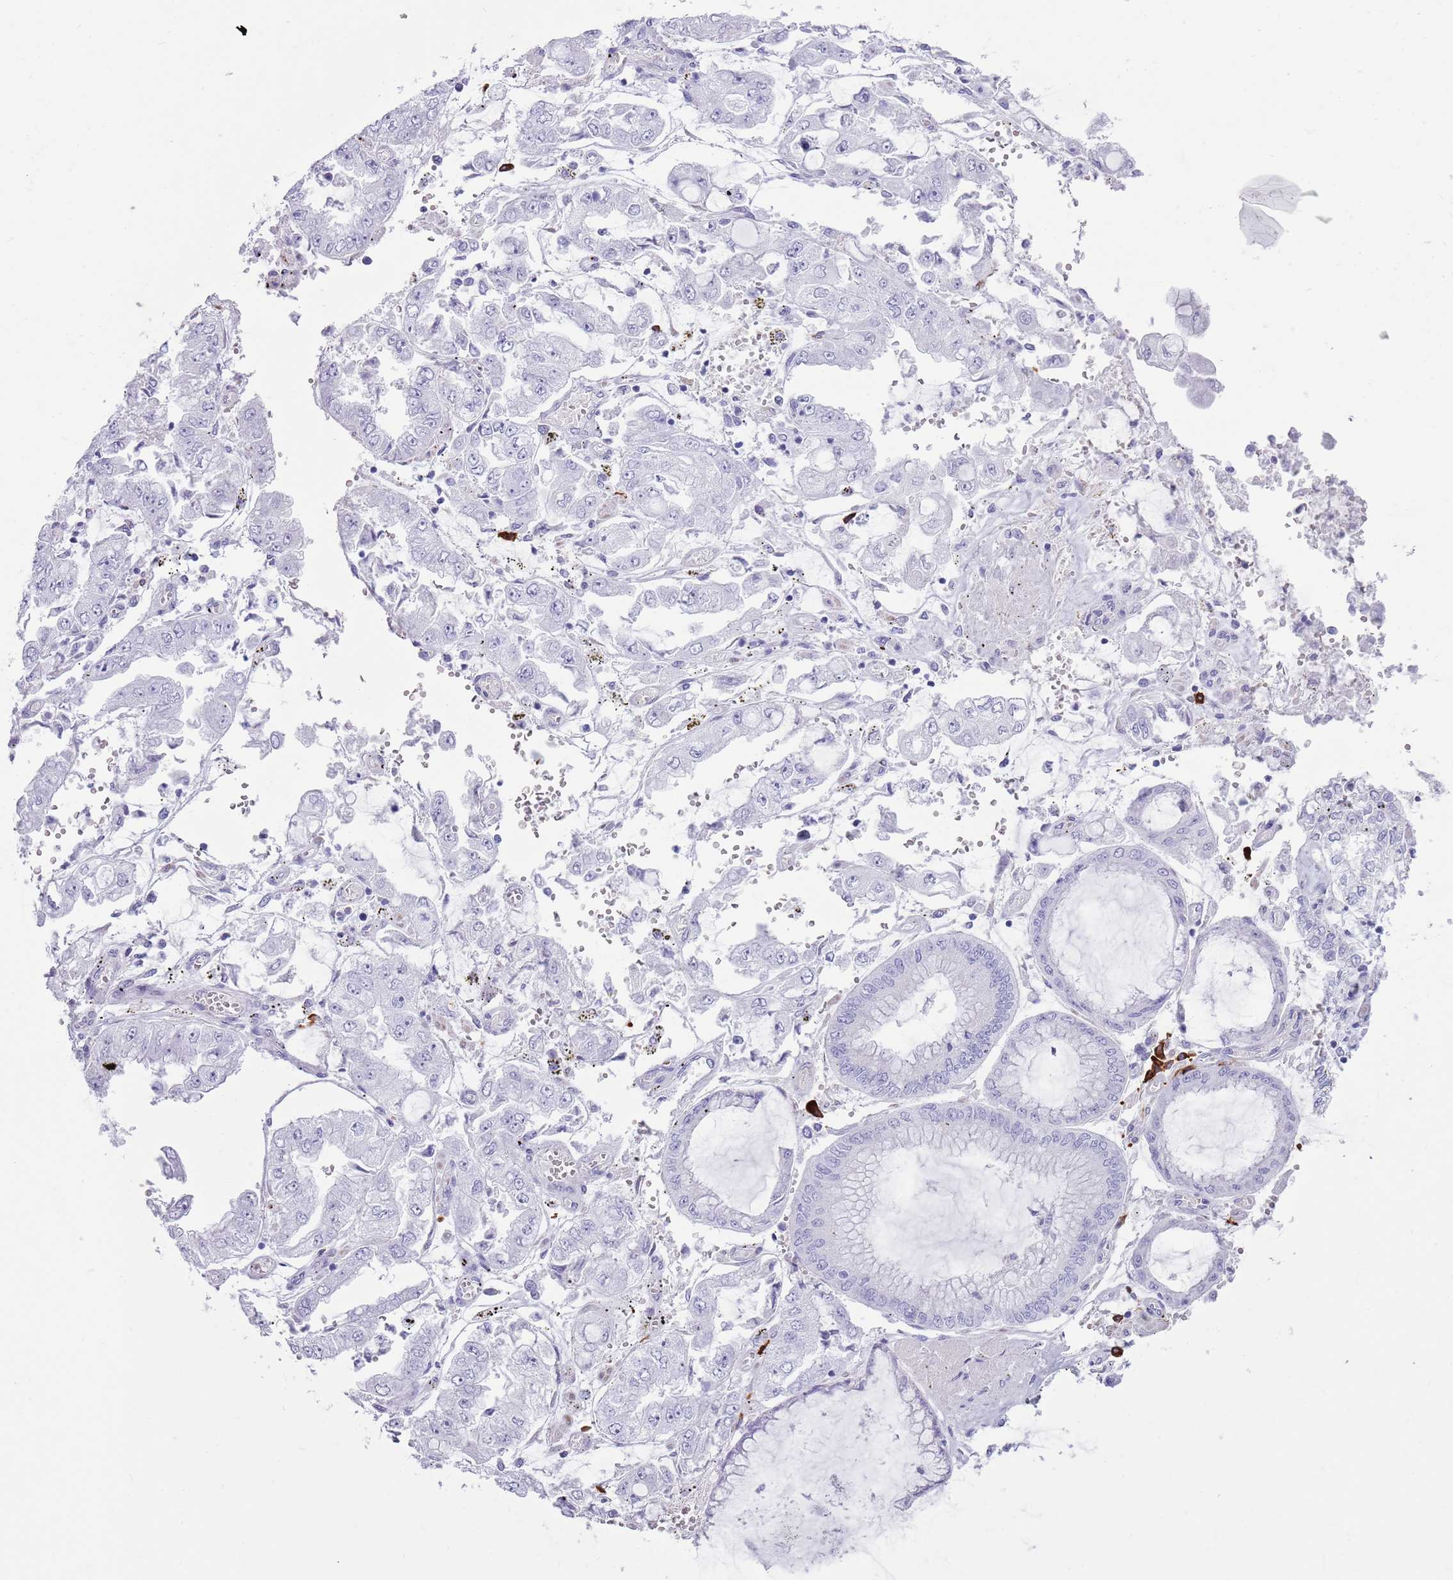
{"staining": {"intensity": "negative", "quantity": "none", "location": "none"}, "tissue": "stomach cancer", "cell_type": "Tumor cells", "image_type": "cancer", "snomed": [{"axis": "morphology", "description": "Adenocarcinoma, NOS"}, {"axis": "topography", "description": "Stomach"}], "caption": "Immunohistochemistry (IHC) micrograph of stomach cancer (adenocarcinoma) stained for a protein (brown), which displays no staining in tumor cells.", "gene": "LY6G5B", "patient": {"sex": "male", "age": 76}}